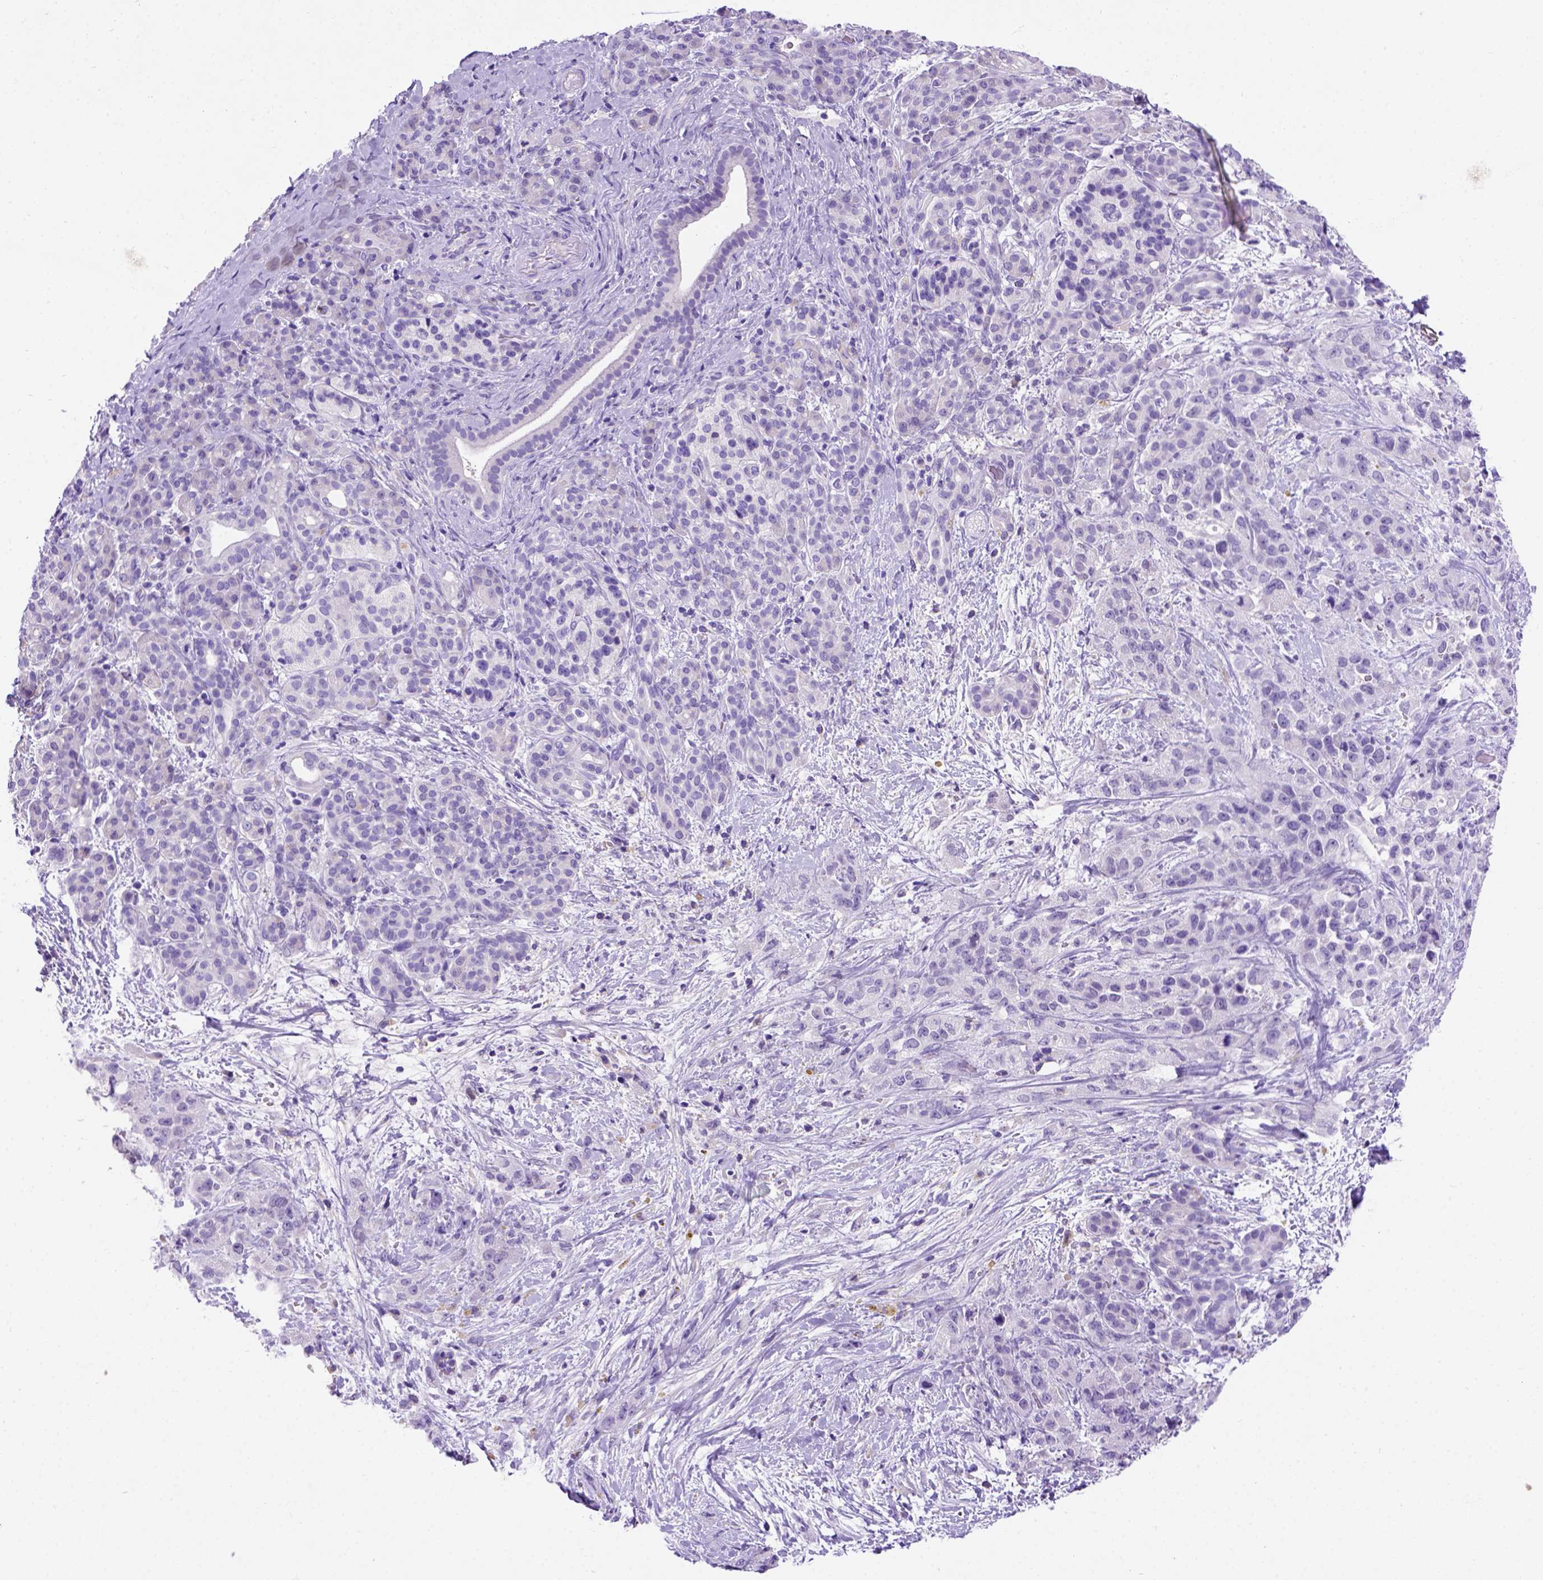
{"staining": {"intensity": "negative", "quantity": "none", "location": "none"}, "tissue": "pancreatic cancer", "cell_type": "Tumor cells", "image_type": "cancer", "snomed": [{"axis": "morphology", "description": "Adenocarcinoma, NOS"}, {"axis": "topography", "description": "Pancreas"}], "caption": "The IHC micrograph has no significant expression in tumor cells of adenocarcinoma (pancreatic) tissue.", "gene": "FAM81B", "patient": {"sex": "male", "age": 44}}